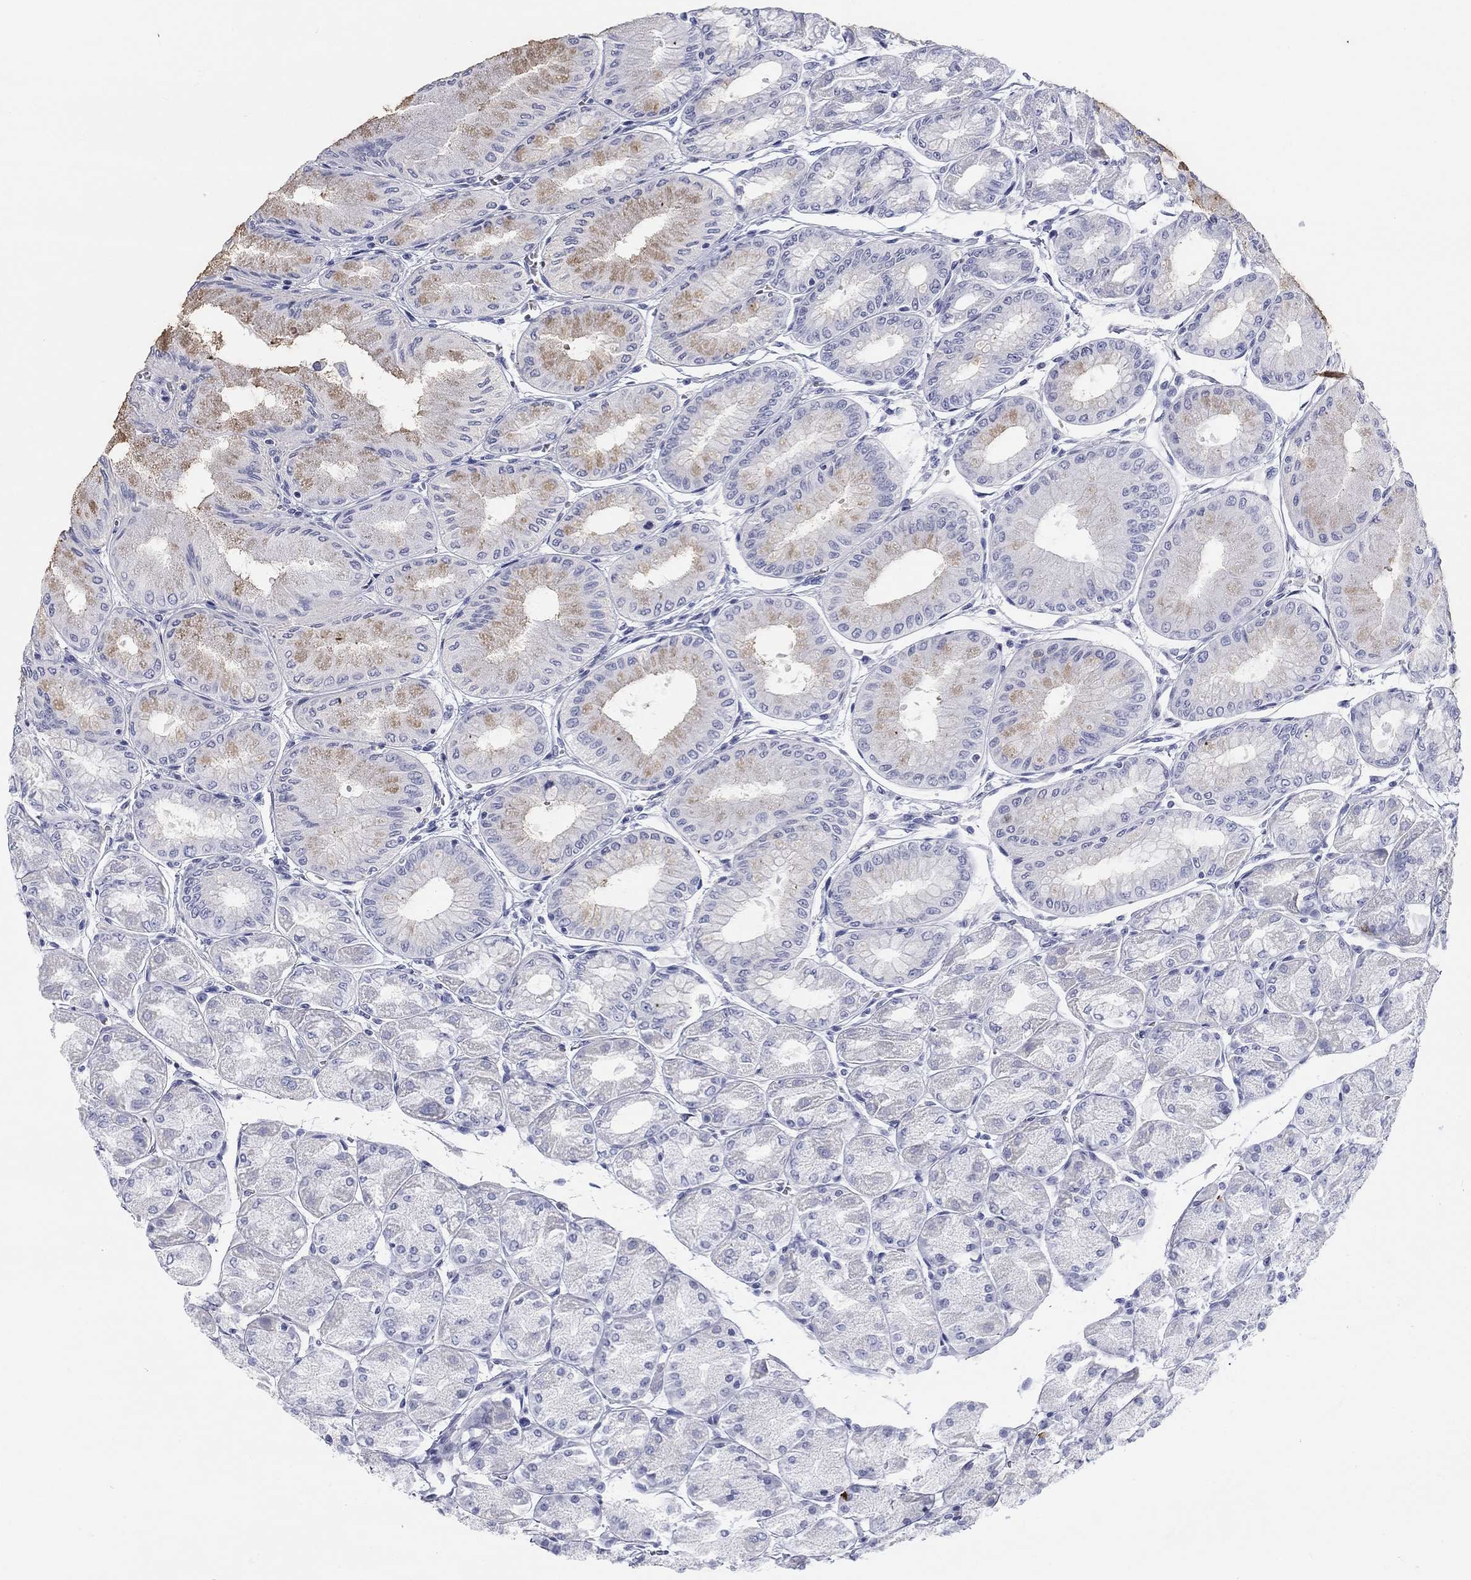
{"staining": {"intensity": "weak", "quantity": "<25%", "location": "cytoplasmic/membranous"}, "tissue": "stomach", "cell_type": "Glandular cells", "image_type": "normal", "snomed": [{"axis": "morphology", "description": "Normal tissue, NOS"}, {"axis": "topography", "description": "Stomach, upper"}], "caption": "Glandular cells are negative for protein expression in benign human stomach. (DAB immunohistochemistry (IHC) visualized using brightfield microscopy, high magnification).", "gene": "CALB1", "patient": {"sex": "male", "age": 60}}